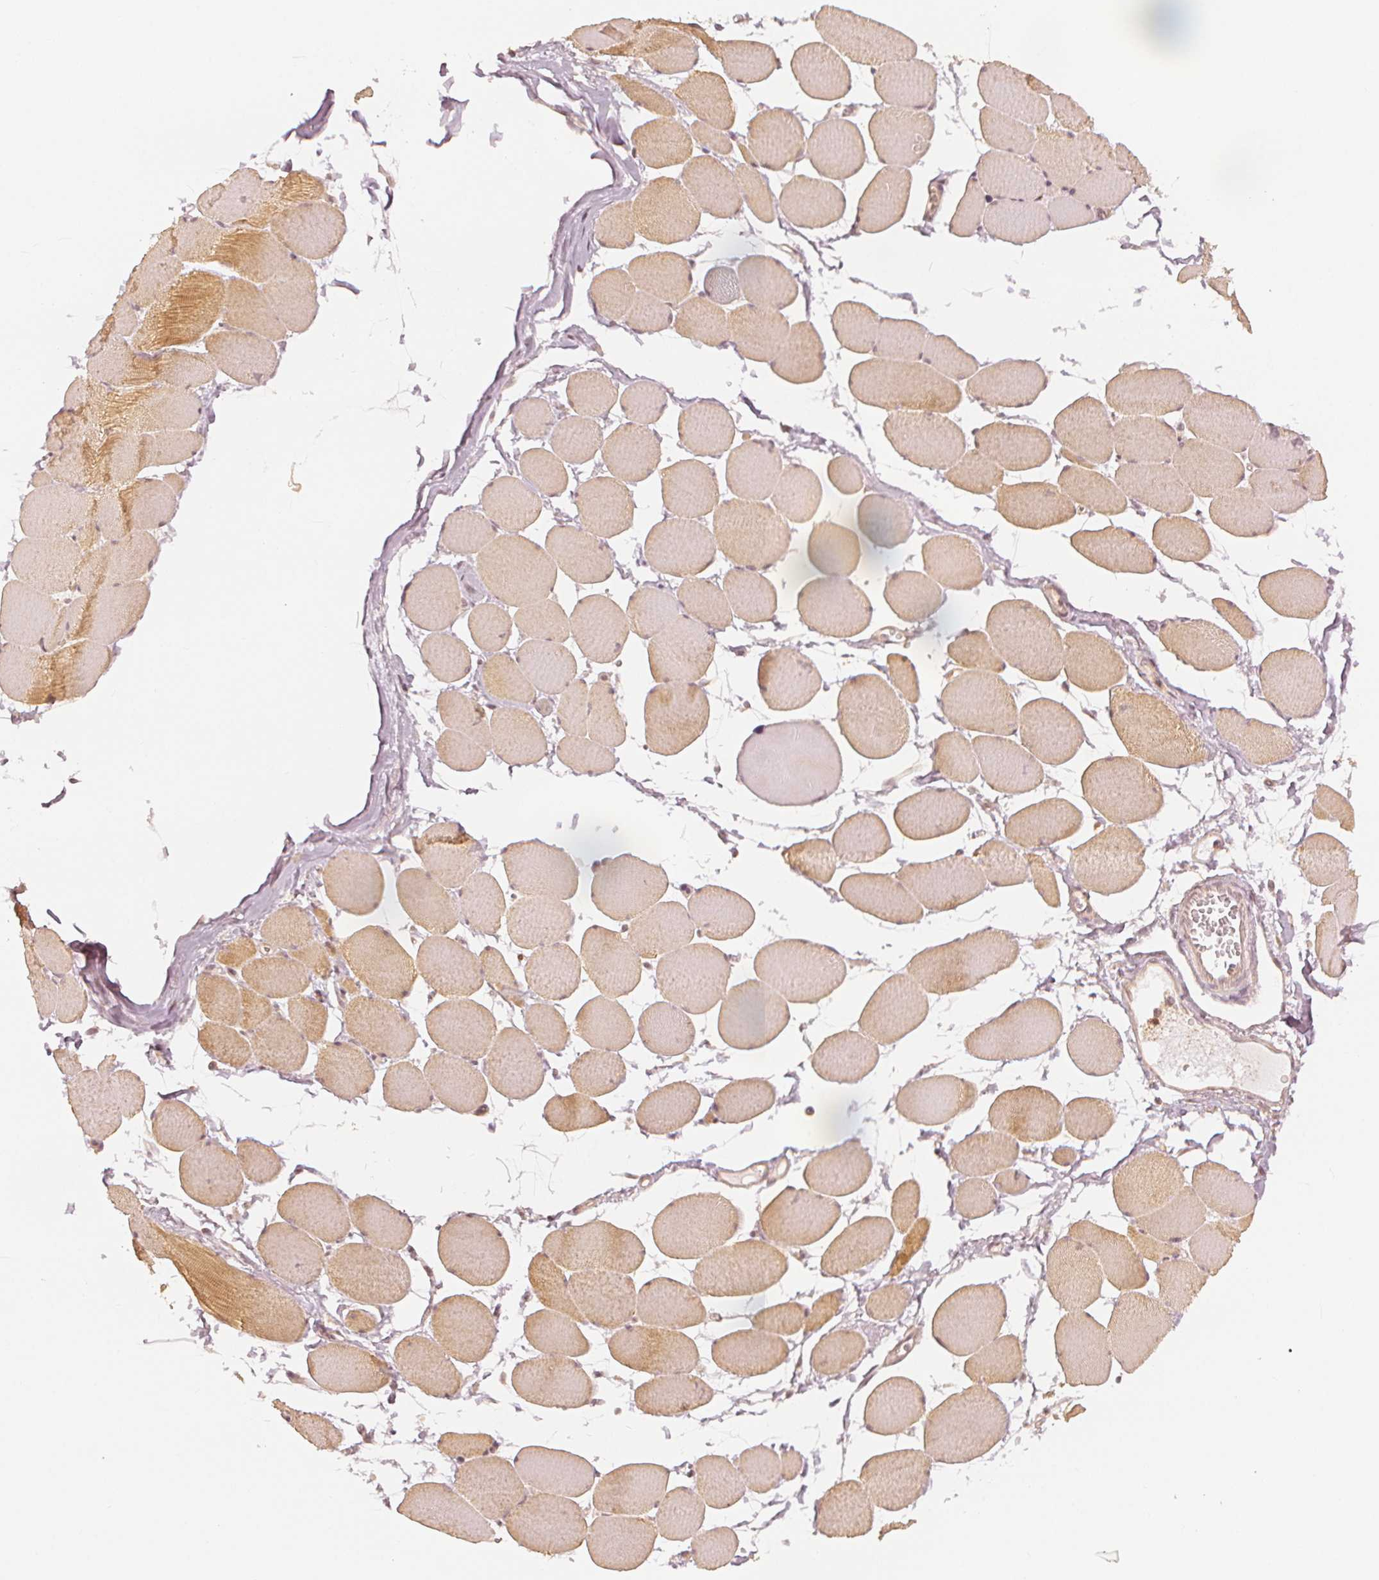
{"staining": {"intensity": "moderate", "quantity": "25%-75%", "location": "cytoplasmic/membranous"}, "tissue": "skeletal muscle", "cell_type": "Myocytes", "image_type": "normal", "snomed": [{"axis": "morphology", "description": "Normal tissue, NOS"}, {"axis": "topography", "description": "Skeletal muscle"}], "caption": "Immunohistochemical staining of unremarkable human skeletal muscle shows moderate cytoplasmic/membranous protein expression in about 25%-75% of myocytes.", "gene": "SLC34A1", "patient": {"sex": "female", "age": 75}}